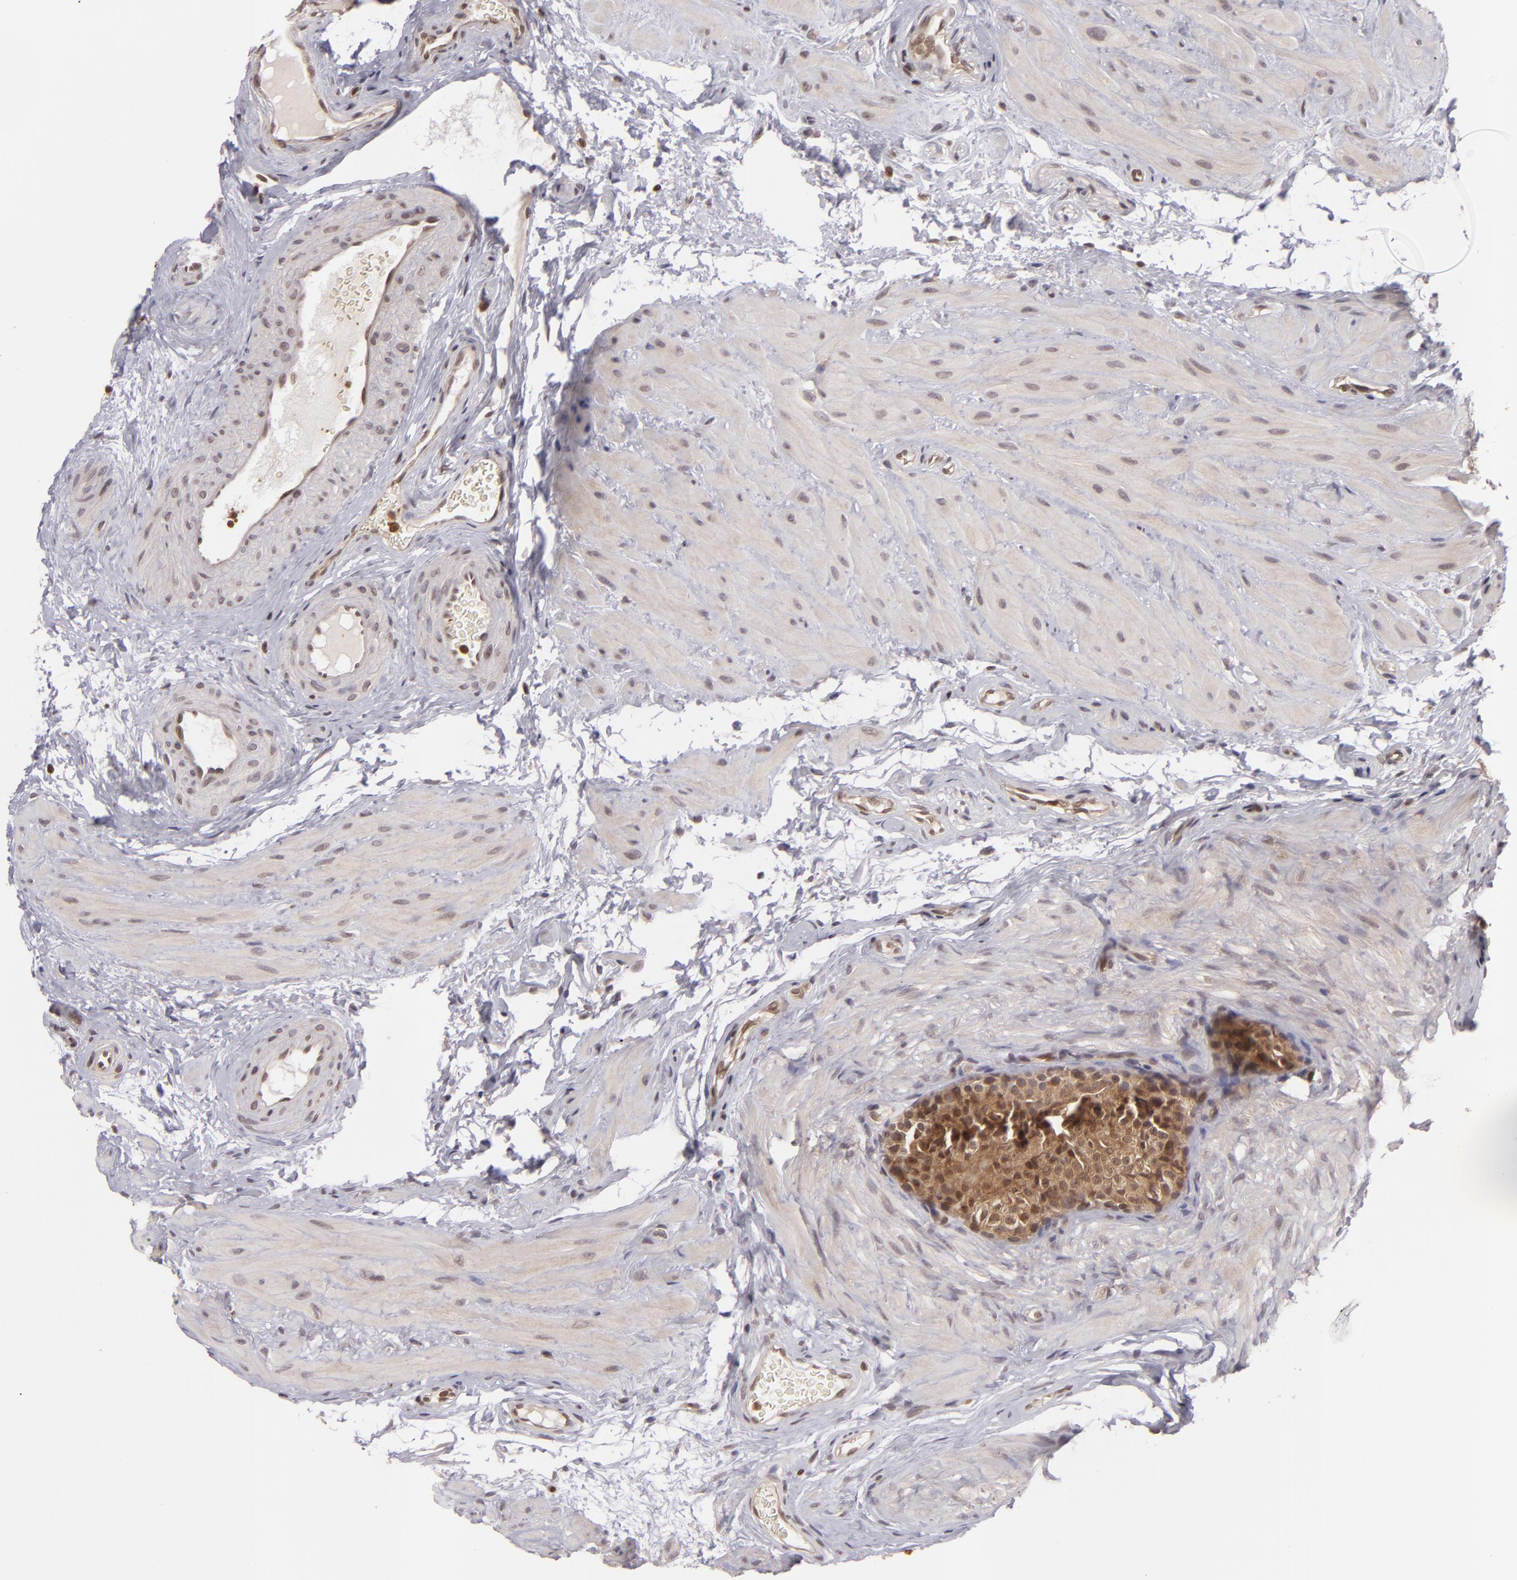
{"staining": {"intensity": "strong", "quantity": ">75%", "location": "cytoplasmic/membranous"}, "tissue": "epididymis", "cell_type": "Glandular cells", "image_type": "normal", "snomed": [{"axis": "morphology", "description": "Normal tissue, NOS"}, {"axis": "topography", "description": "Testis"}, {"axis": "topography", "description": "Epididymis"}], "caption": "High-power microscopy captured an immunohistochemistry (IHC) image of normal epididymis, revealing strong cytoplasmic/membranous positivity in about >75% of glandular cells.", "gene": "ZBTB33", "patient": {"sex": "male", "age": 36}}